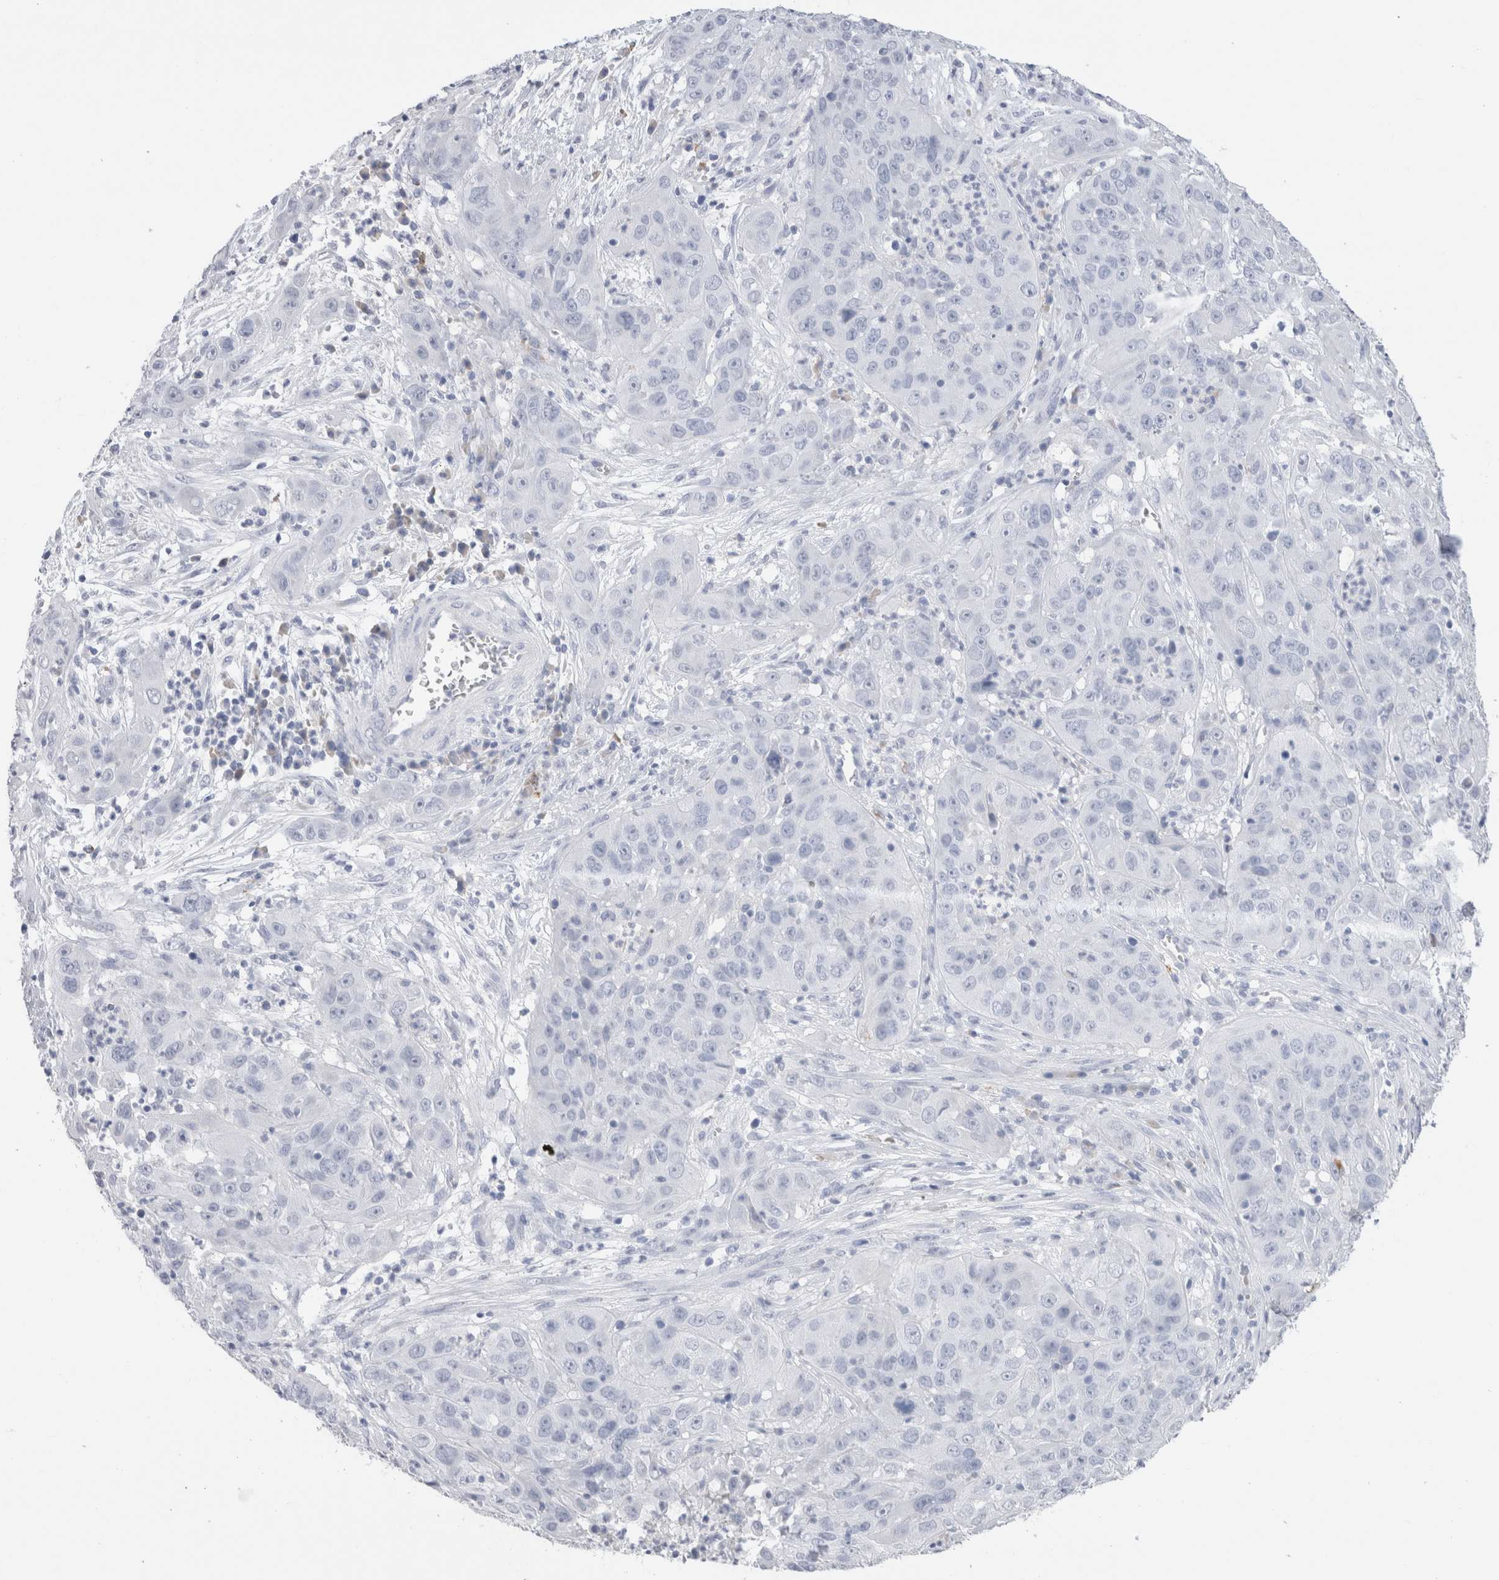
{"staining": {"intensity": "negative", "quantity": "none", "location": "none"}, "tissue": "cervical cancer", "cell_type": "Tumor cells", "image_type": "cancer", "snomed": [{"axis": "morphology", "description": "Squamous cell carcinoma, NOS"}, {"axis": "topography", "description": "Cervix"}], "caption": "Tumor cells show no significant protein staining in cervical cancer (squamous cell carcinoma).", "gene": "LAMP3", "patient": {"sex": "female", "age": 32}}